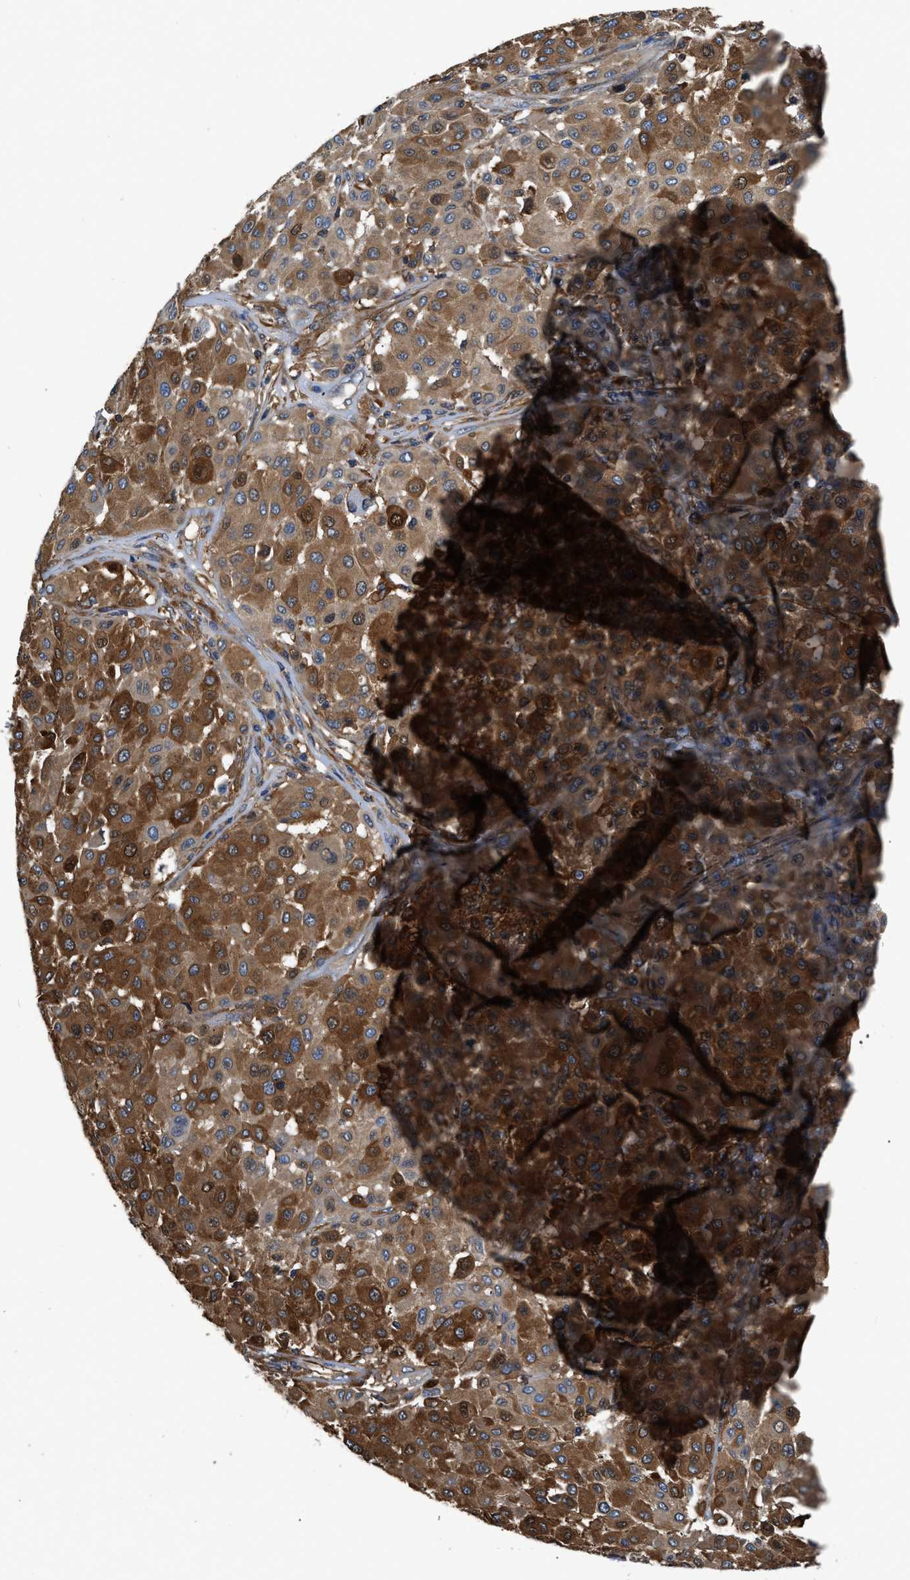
{"staining": {"intensity": "strong", "quantity": ">75%", "location": "cytoplasmic/membranous"}, "tissue": "melanoma", "cell_type": "Tumor cells", "image_type": "cancer", "snomed": [{"axis": "morphology", "description": "Malignant melanoma, Metastatic site"}, {"axis": "topography", "description": "Soft tissue"}], "caption": "Tumor cells reveal high levels of strong cytoplasmic/membranous expression in about >75% of cells in malignant melanoma (metastatic site).", "gene": "PKM", "patient": {"sex": "male", "age": 41}}